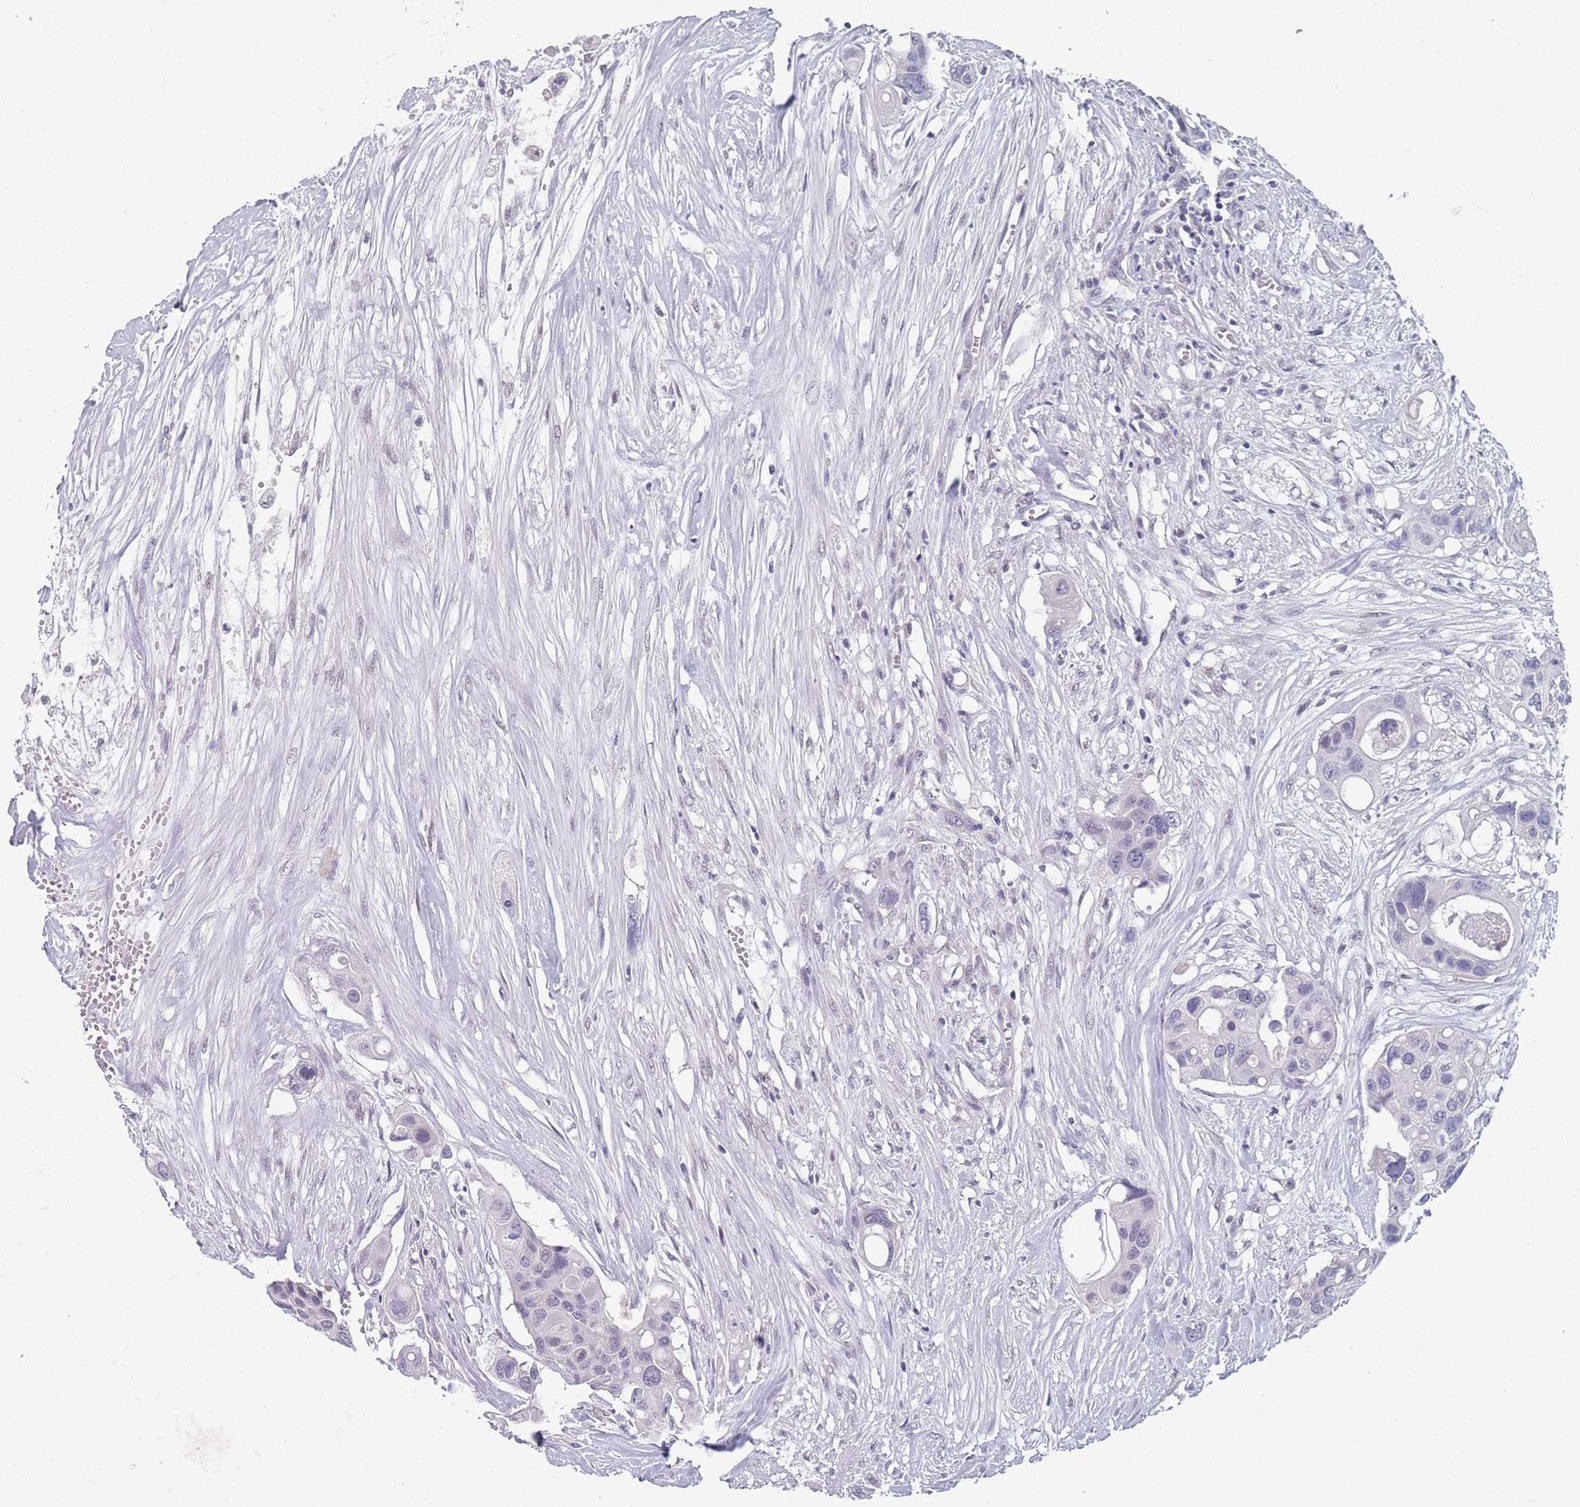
{"staining": {"intensity": "negative", "quantity": "none", "location": "none"}, "tissue": "colorectal cancer", "cell_type": "Tumor cells", "image_type": "cancer", "snomed": [{"axis": "morphology", "description": "Adenocarcinoma, NOS"}, {"axis": "topography", "description": "Colon"}], "caption": "Photomicrograph shows no protein expression in tumor cells of adenocarcinoma (colorectal) tissue.", "gene": "SAMD1", "patient": {"sex": "male", "age": 77}}